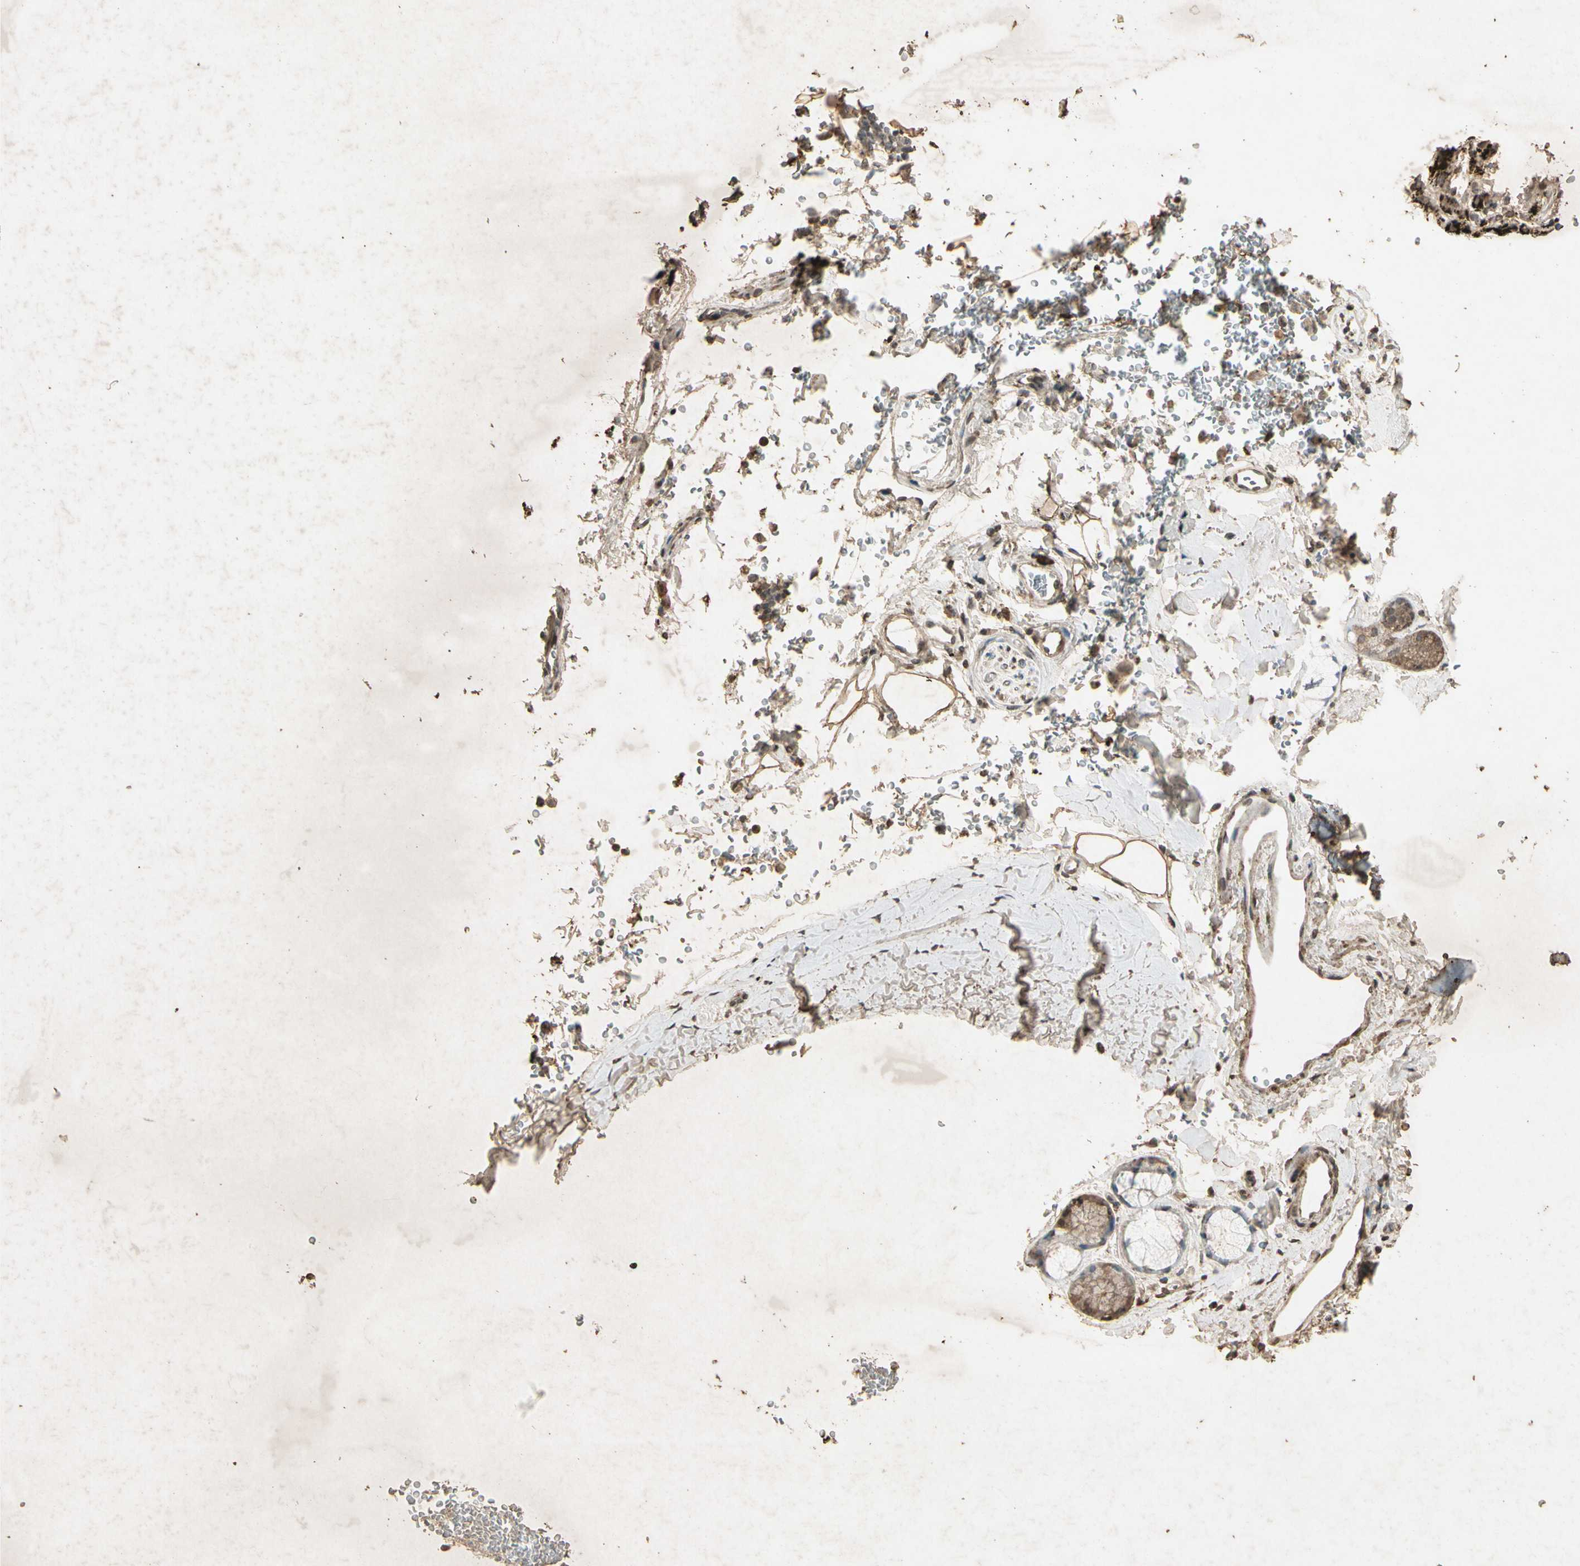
{"staining": {"intensity": "moderate", "quantity": "25%-75%", "location": "cytoplasmic/membranous"}, "tissue": "bronchus", "cell_type": "Respiratory epithelial cells", "image_type": "normal", "snomed": [{"axis": "morphology", "description": "Normal tissue, NOS"}, {"axis": "morphology", "description": "Malignant melanoma, Metastatic site"}, {"axis": "topography", "description": "Bronchus"}, {"axis": "topography", "description": "Lung"}], "caption": "DAB (3,3'-diaminobenzidine) immunohistochemical staining of normal human bronchus reveals moderate cytoplasmic/membranous protein expression in about 25%-75% of respiratory epithelial cells.", "gene": "GC", "patient": {"sex": "male", "age": 64}}